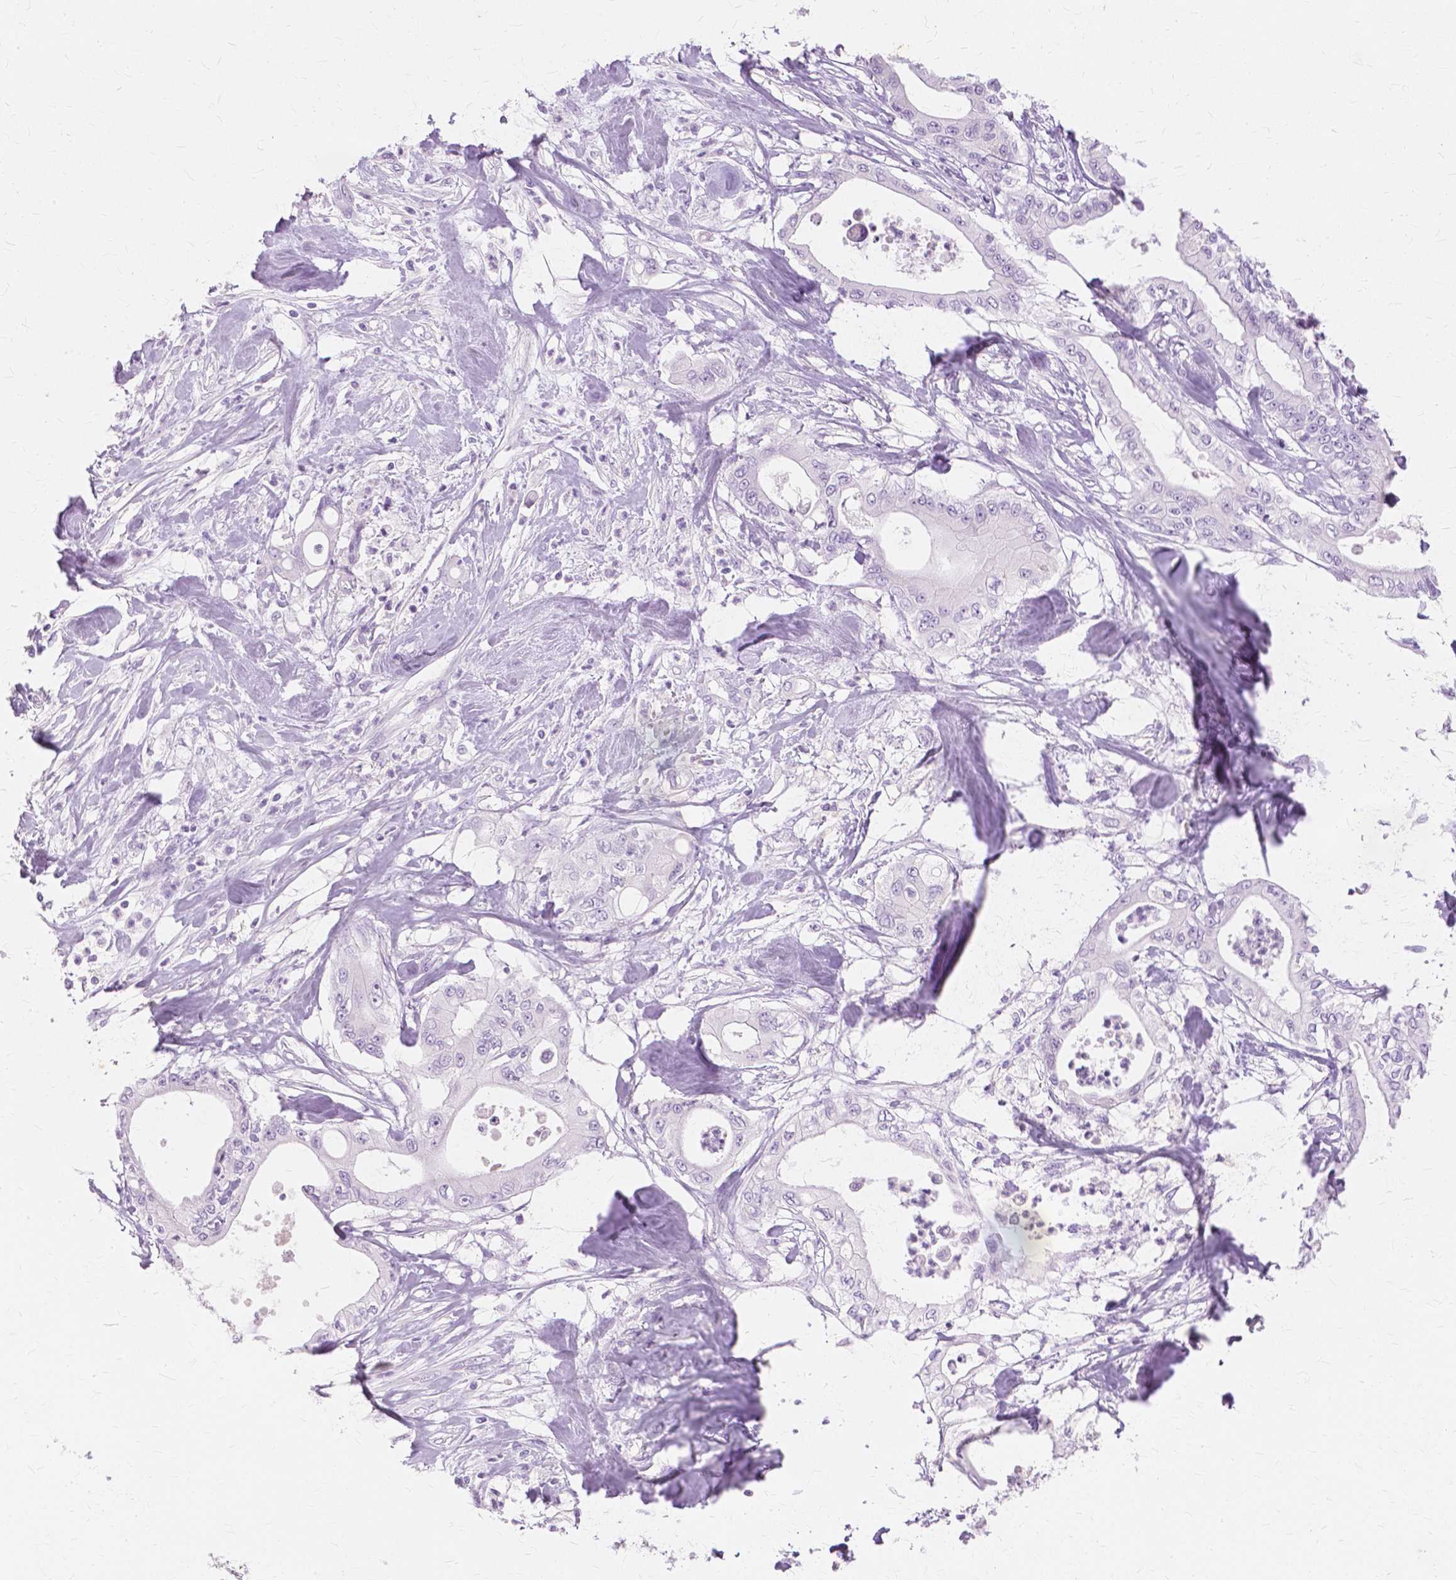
{"staining": {"intensity": "negative", "quantity": "none", "location": "none"}, "tissue": "pancreatic cancer", "cell_type": "Tumor cells", "image_type": "cancer", "snomed": [{"axis": "morphology", "description": "Adenocarcinoma, NOS"}, {"axis": "topography", "description": "Pancreas"}], "caption": "IHC histopathology image of pancreatic cancer stained for a protein (brown), which demonstrates no positivity in tumor cells. (DAB immunohistochemistry with hematoxylin counter stain).", "gene": "TGM1", "patient": {"sex": "male", "age": 71}}